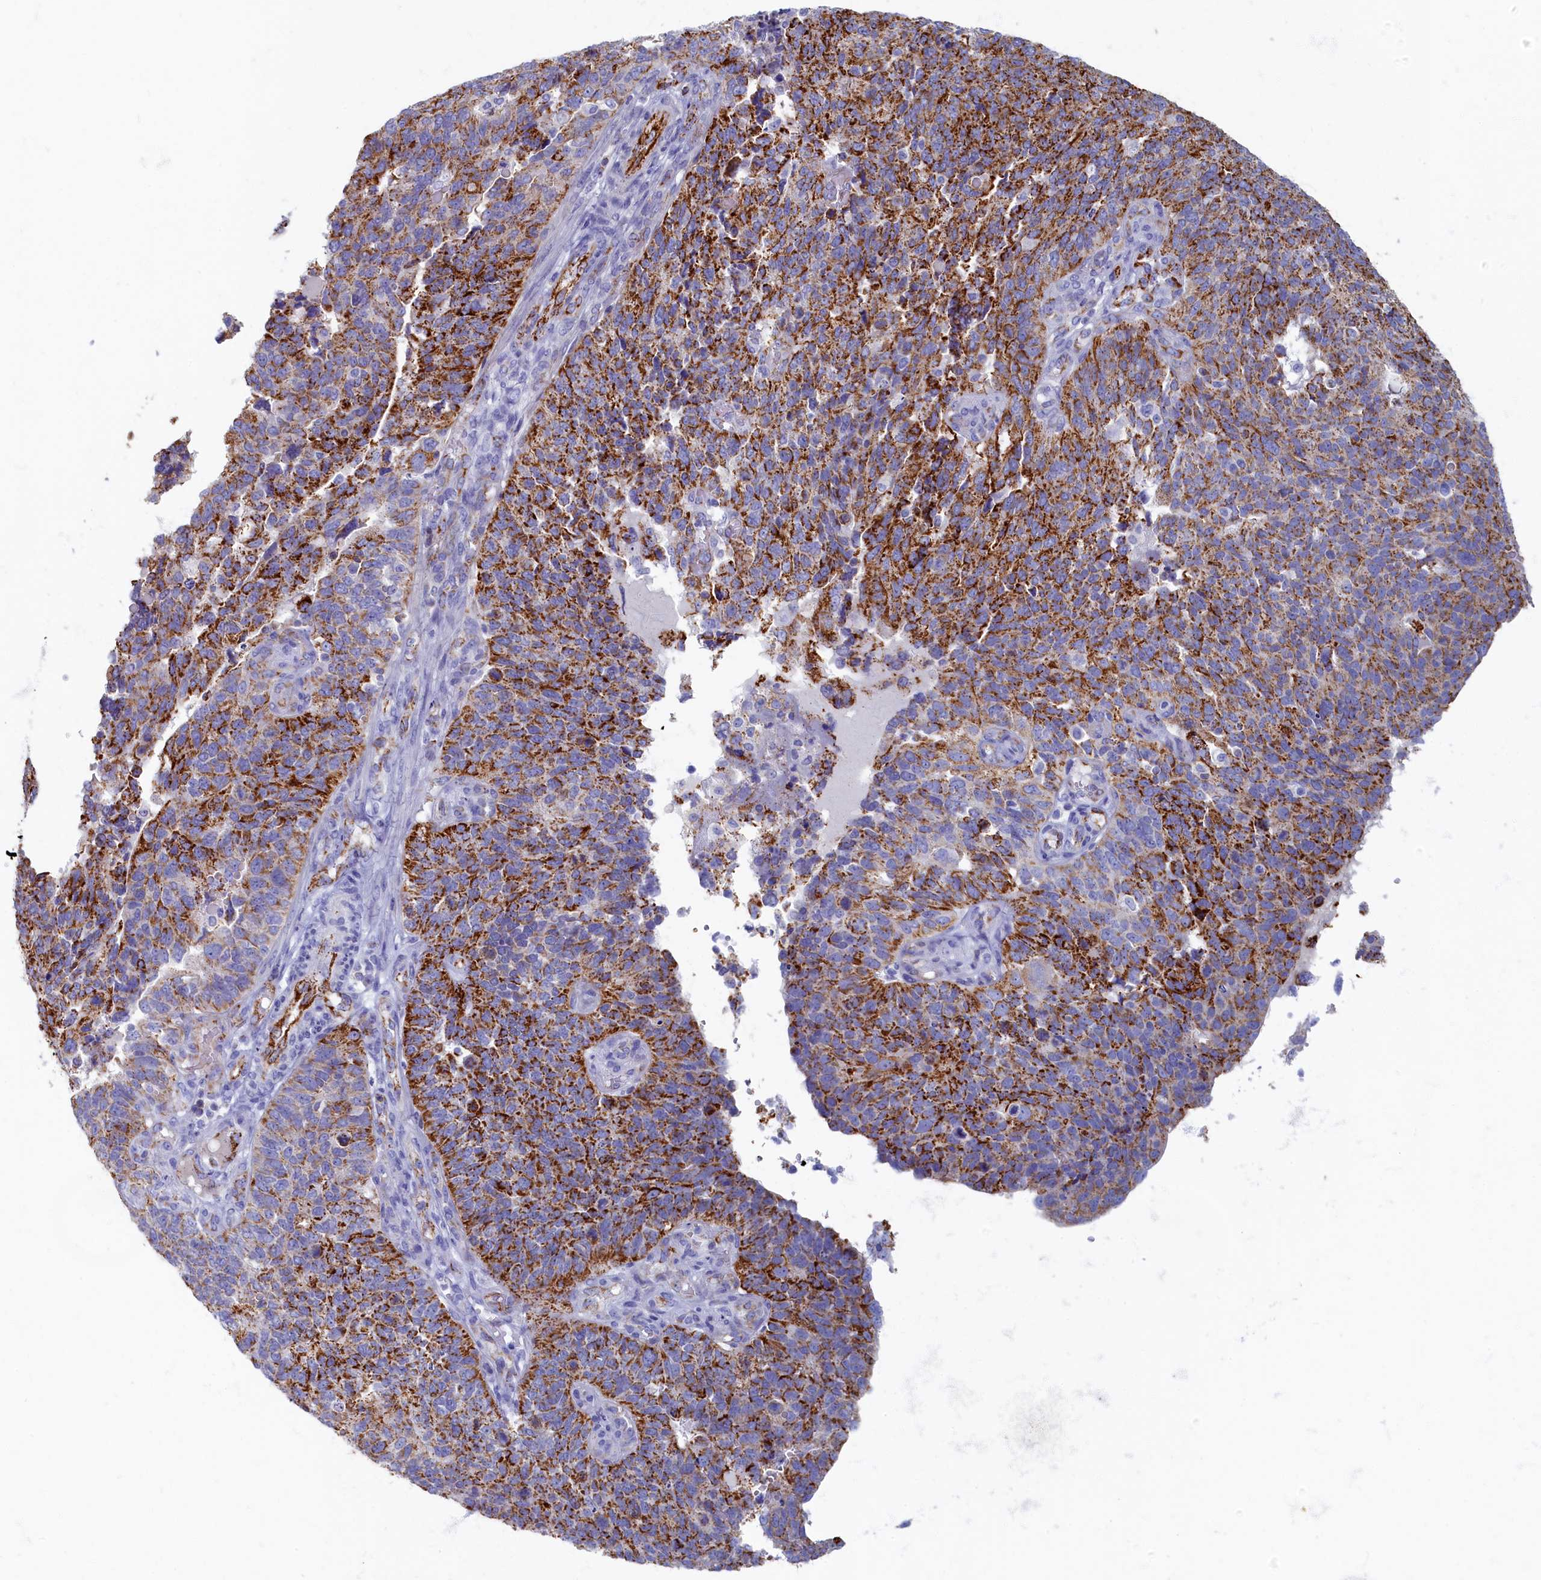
{"staining": {"intensity": "strong", "quantity": "25%-75%", "location": "cytoplasmic/membranous"}, "tissue": "endometrial cancer", "cell_type": "Tumor cells", "image_type": "cancer", "snomed": [{"axis": "morphology", "description": "Adenocarcinoma, NOS"}, {"axis": "topography", "description": "Endometrium"}], "caption": "High-magnification brightfield microscopy of endometrial adenocarcinoma stained with DAB (brown) and counterstained with hematoxylin (blue). tumor cells exhibit strong cytoplasmic/membranous positivity is present in approximately25%-75% of cells.", "gene": "OCIAD2", "patient": {"sex": "female", "age": 66}}